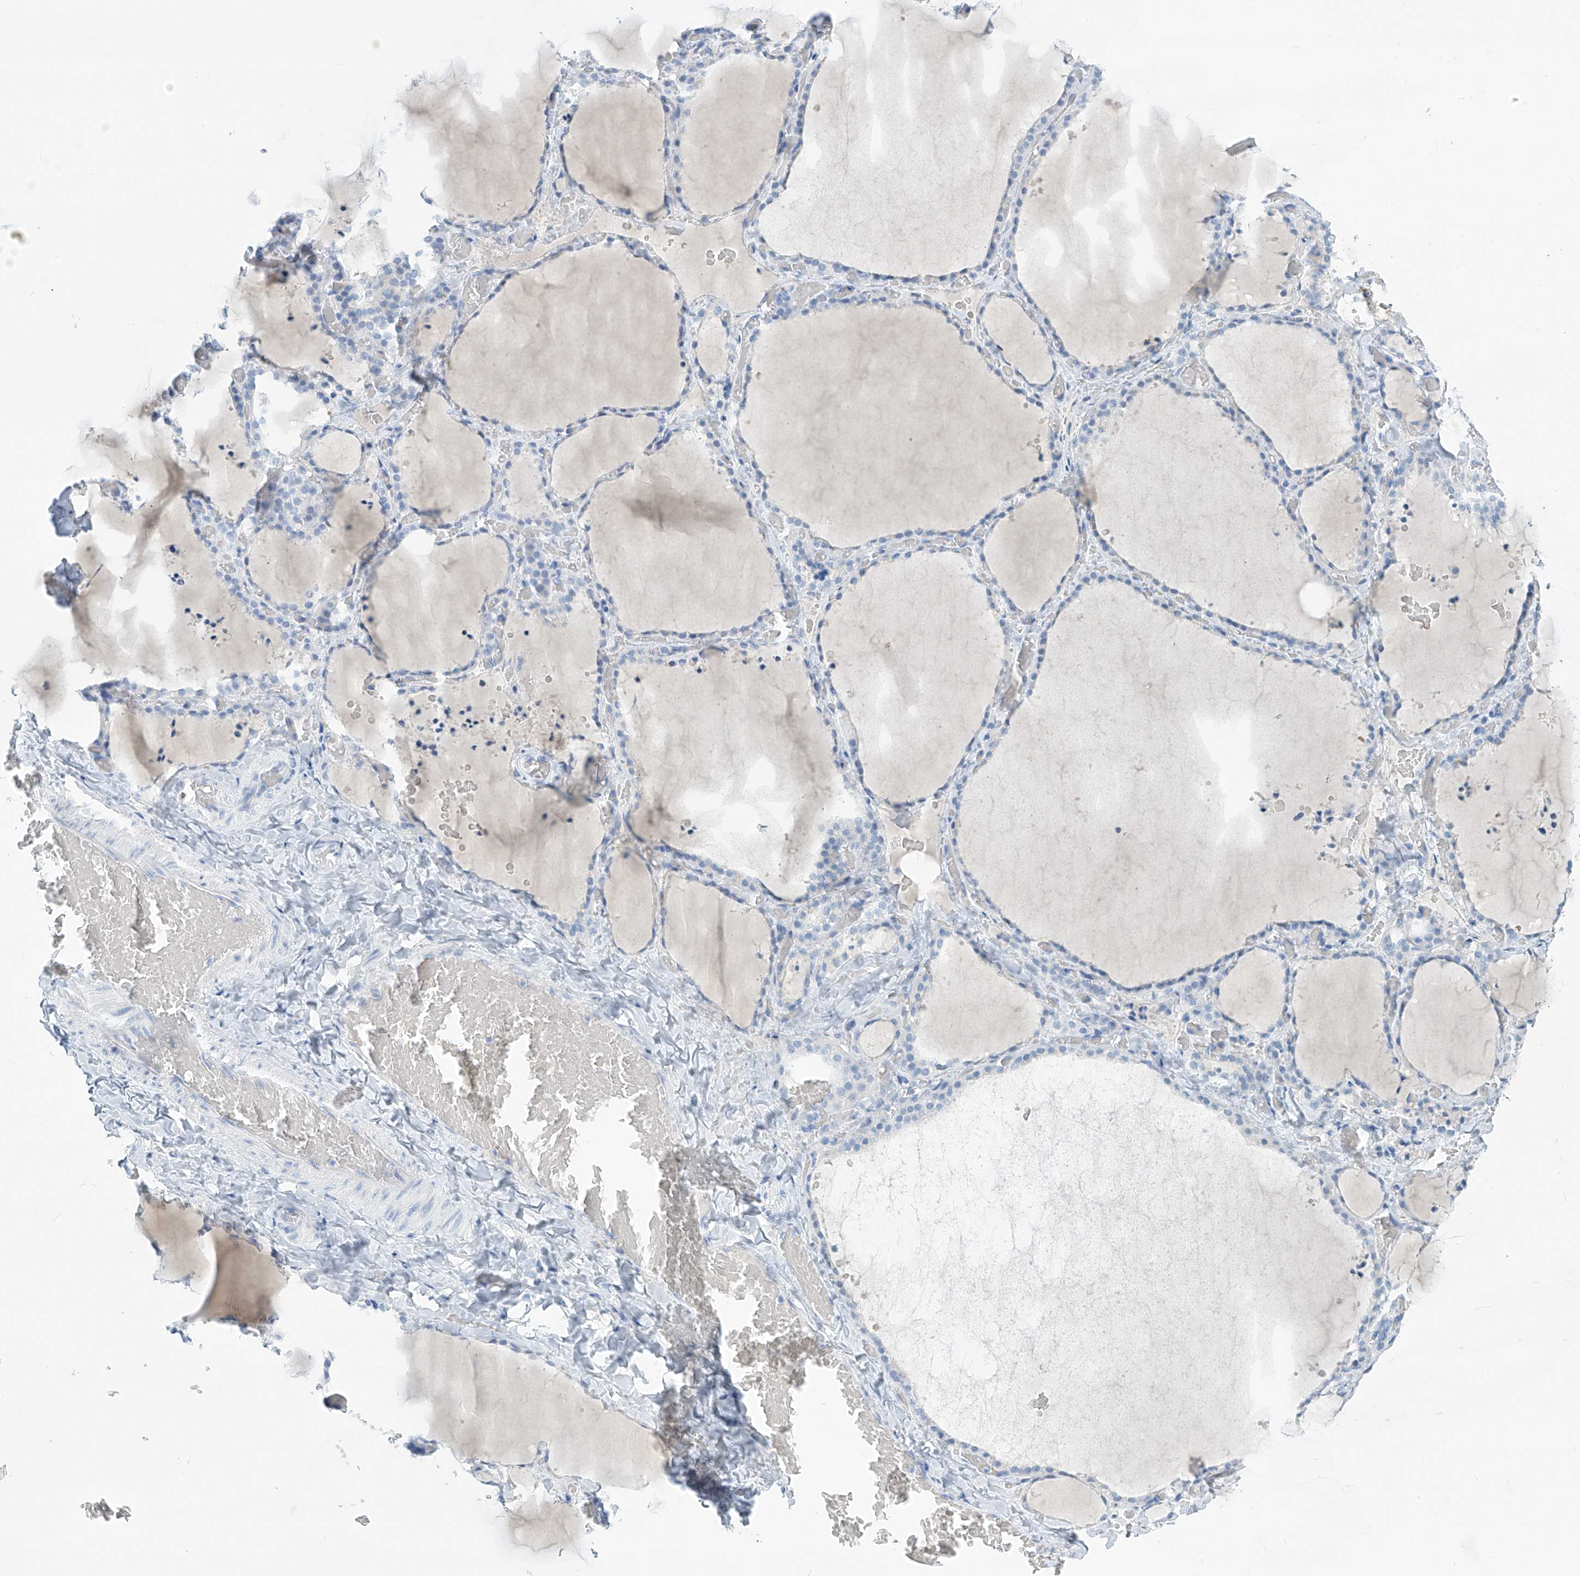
{"staining": {"intensity": "negative", "quantity": "none", "location": "none"}, "tissue": "thyroid gland", "cell_type": "Glandular cells", "image_type": "normal", "snomed": [{"axis": "morphology", "description": "Normal tissue, NOS"}, {"axis": "topography", "description": "Thyroid gland"}], "caption": "Thyroid gland stained for a protein using immunohistochemistry (IHC) exhibits no staining glandular cells.", "gene": "SGO2", "patient": {"sex": "female", "age": 22}}